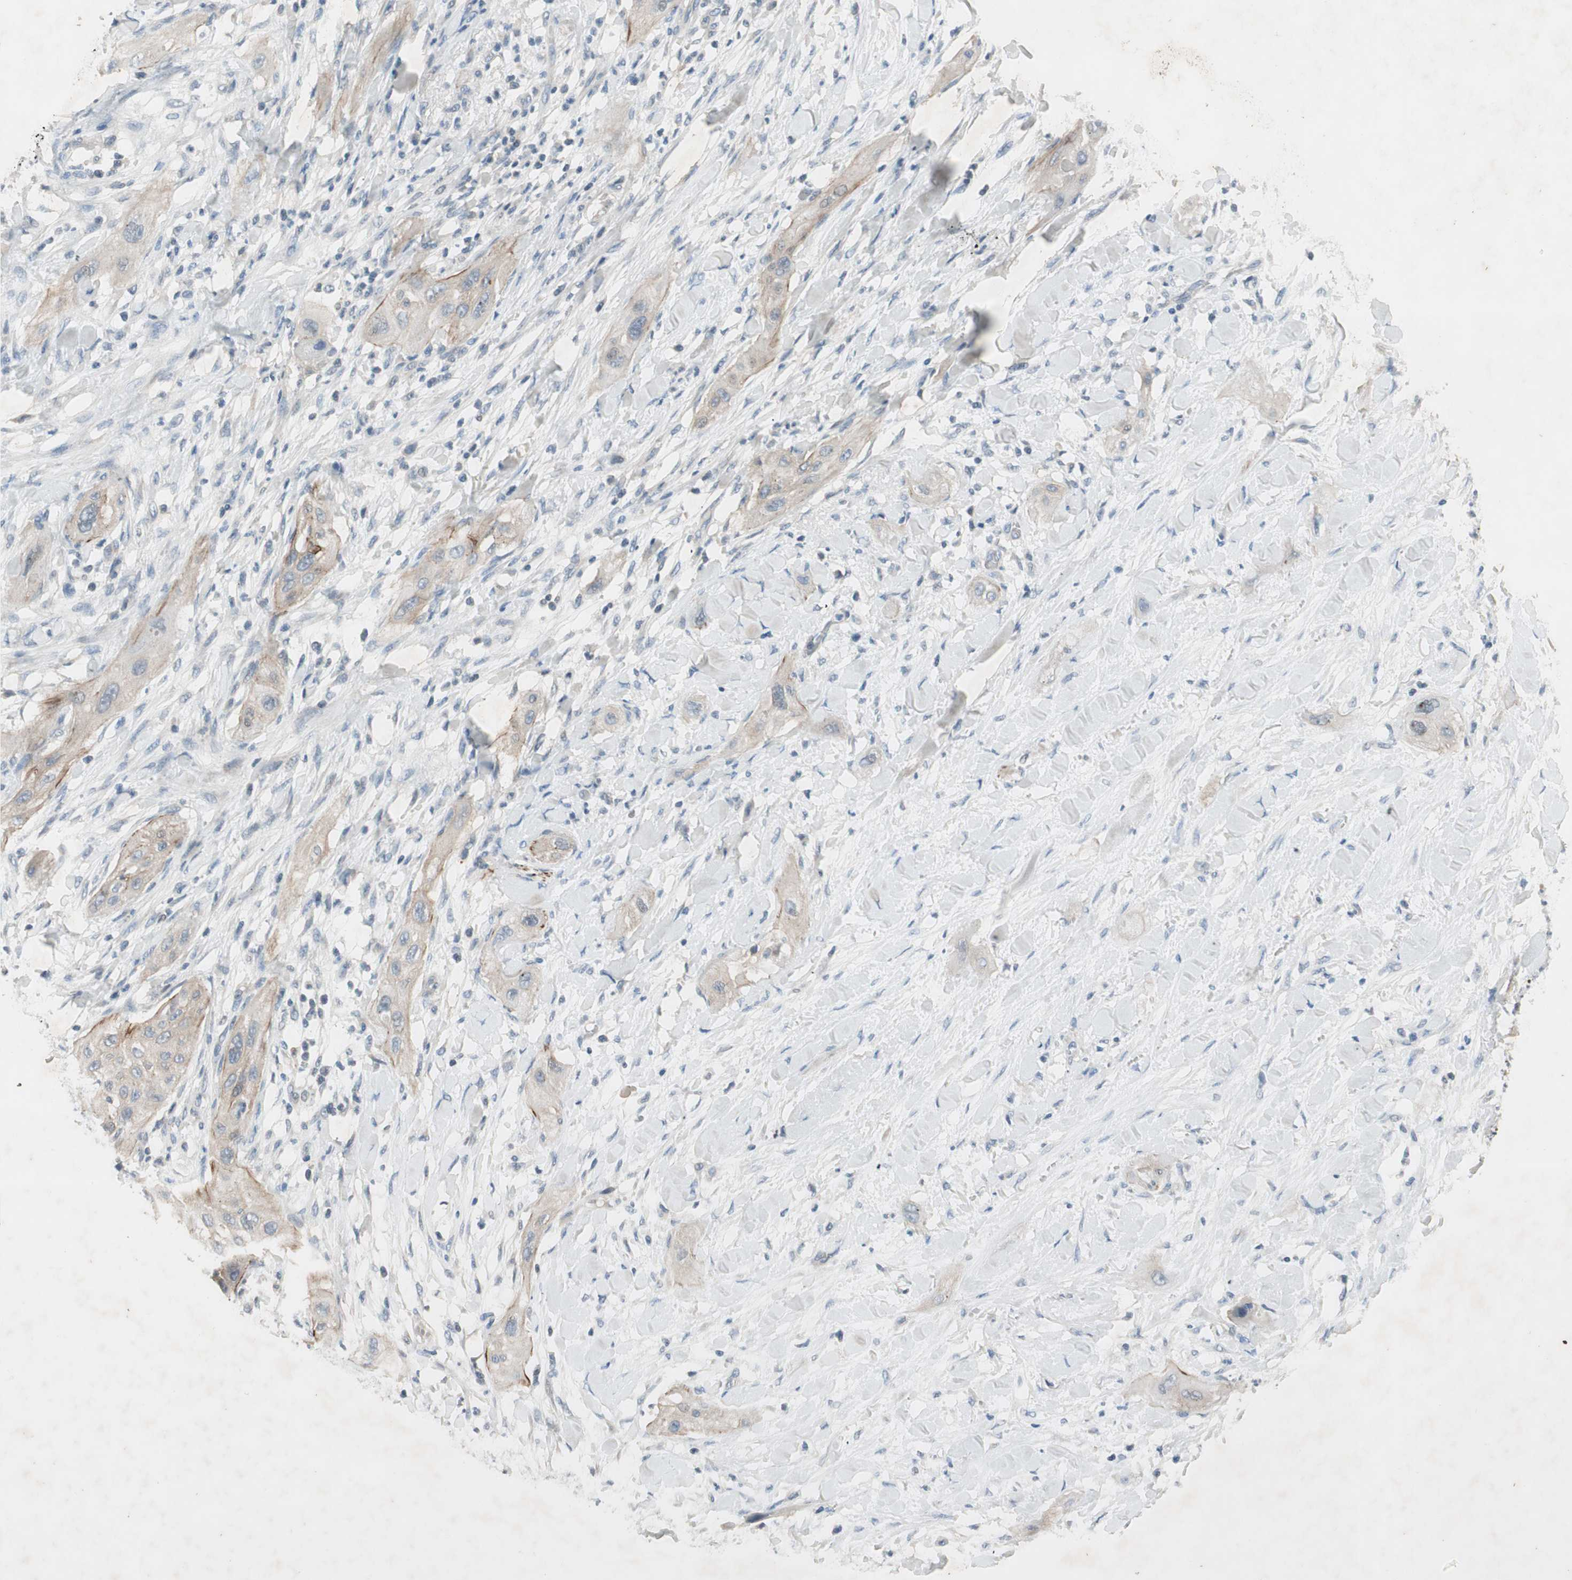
{"staining": {"intensity": "weak", "quantity": ">75%", "location": "cytoplasmic/membranous"}, "tissue": "lung cancer", "cell_type": "Tumor cells", "image_type": "cancer", "snomed": [{"axis": "morphology", "description": "Squamous cell carcinoma, NOS"}, {"axis": "topography", "description": "Lung"}], "caption": "DAB immunohistochemical staining of squamous cell carcinoma (lung) demonstrates weak cytoplasmic/membranous protein staining in approximately >75% of tumor cells.", "gene": "PRRG4", "patient": {"sex": "female", "age": 47}}